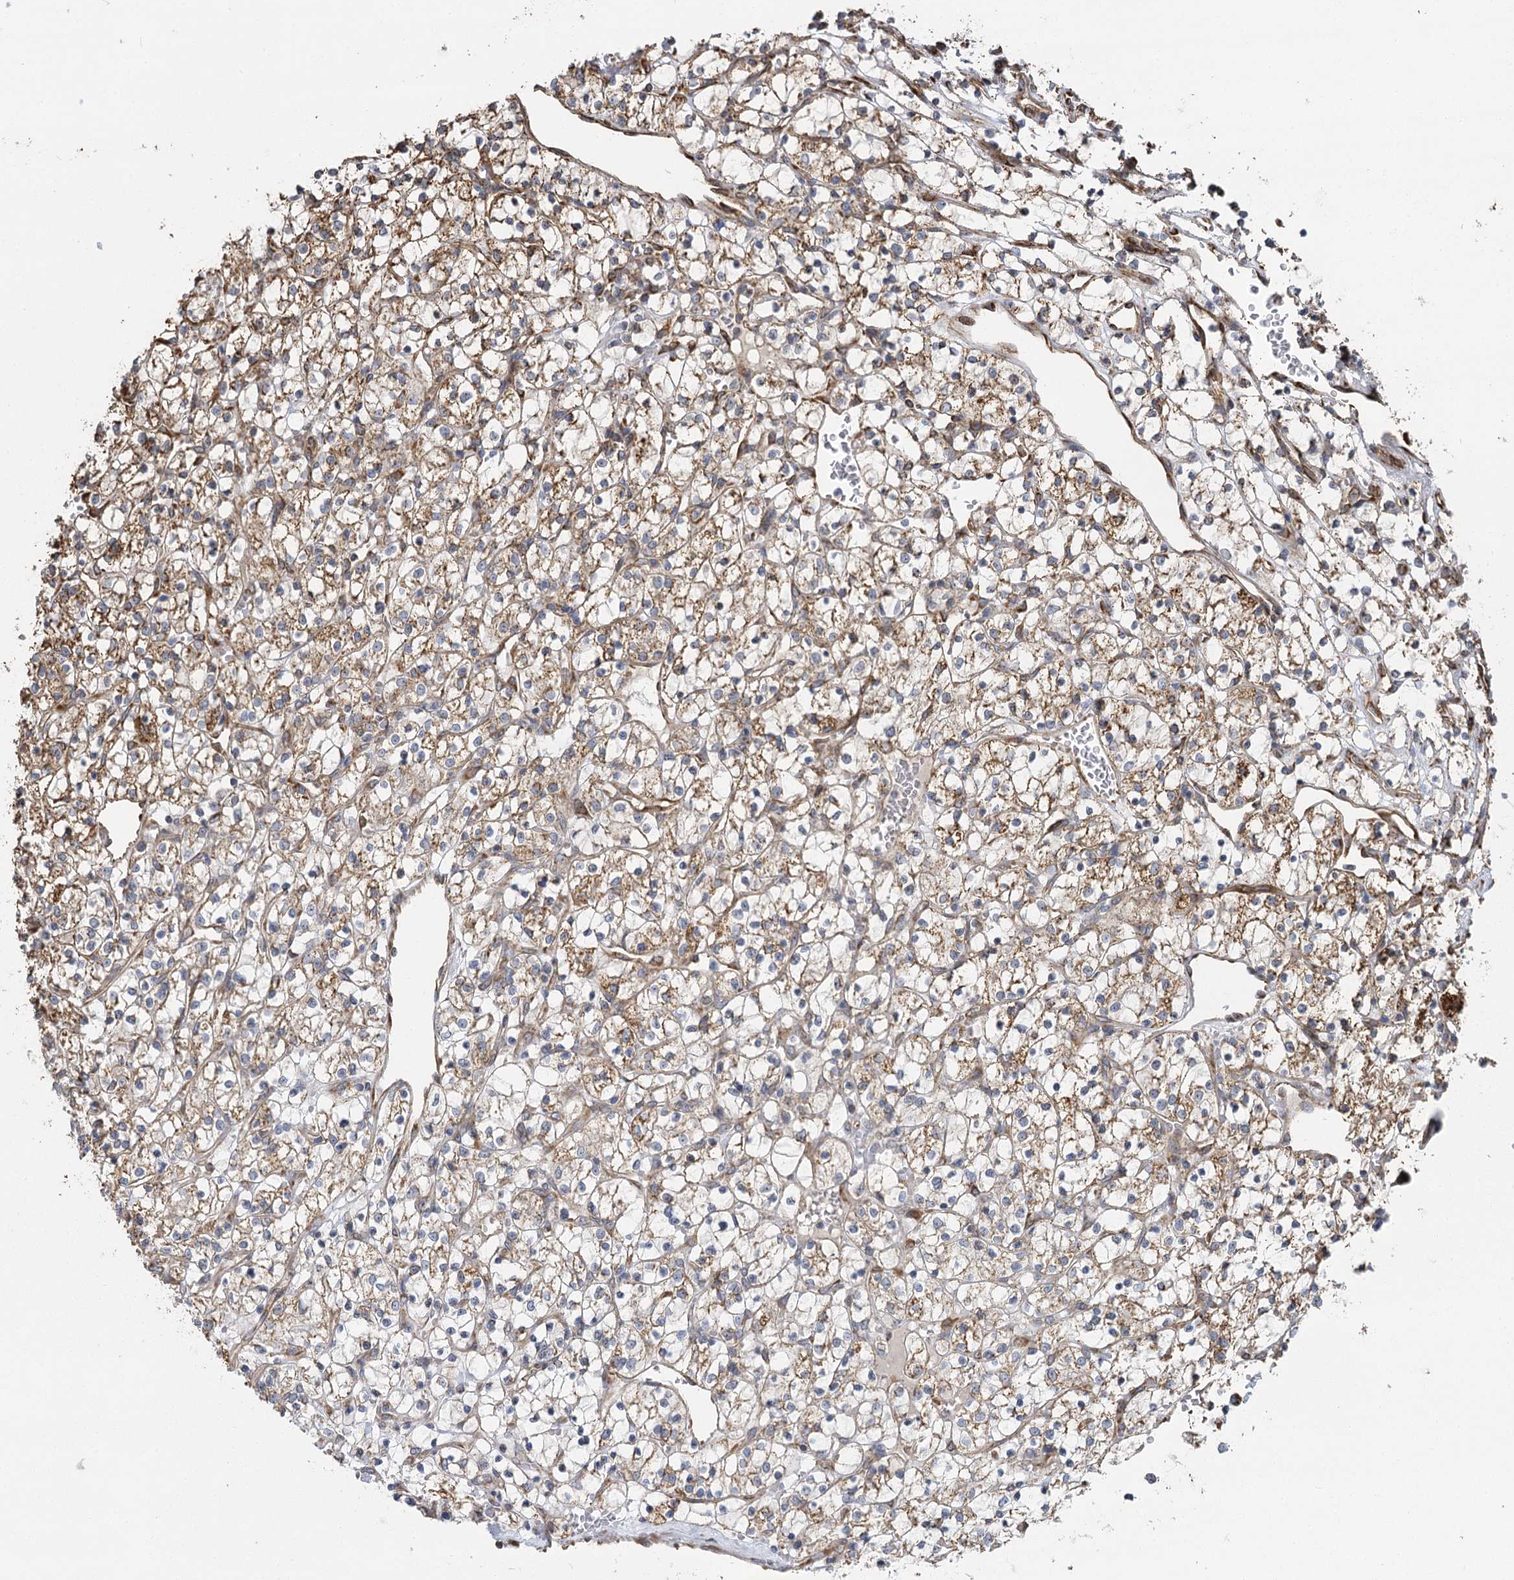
{"staining": {"intensity": "moderate", "quantity": ">75%", "location": "cytoplasmic/membranous"}, "tissue": "renal cancer", "cell_type": "Tumor cells", "image_type": "cancer", "snomed": [{"axis": "morphology", "description": "Adenocarcinoma, NOS"}, {"axis": "topography", "description": "Kidney"}], "caption": "A high-resolution histopathology image shows immunohistochemistry staining of adenocarcinoma (renal), which shows moderate cytoplasmic/membranous positivity in about >75% of tumor cells.", "gene": "IL11RA", "patient": {"sex": "female", "age": 69}}